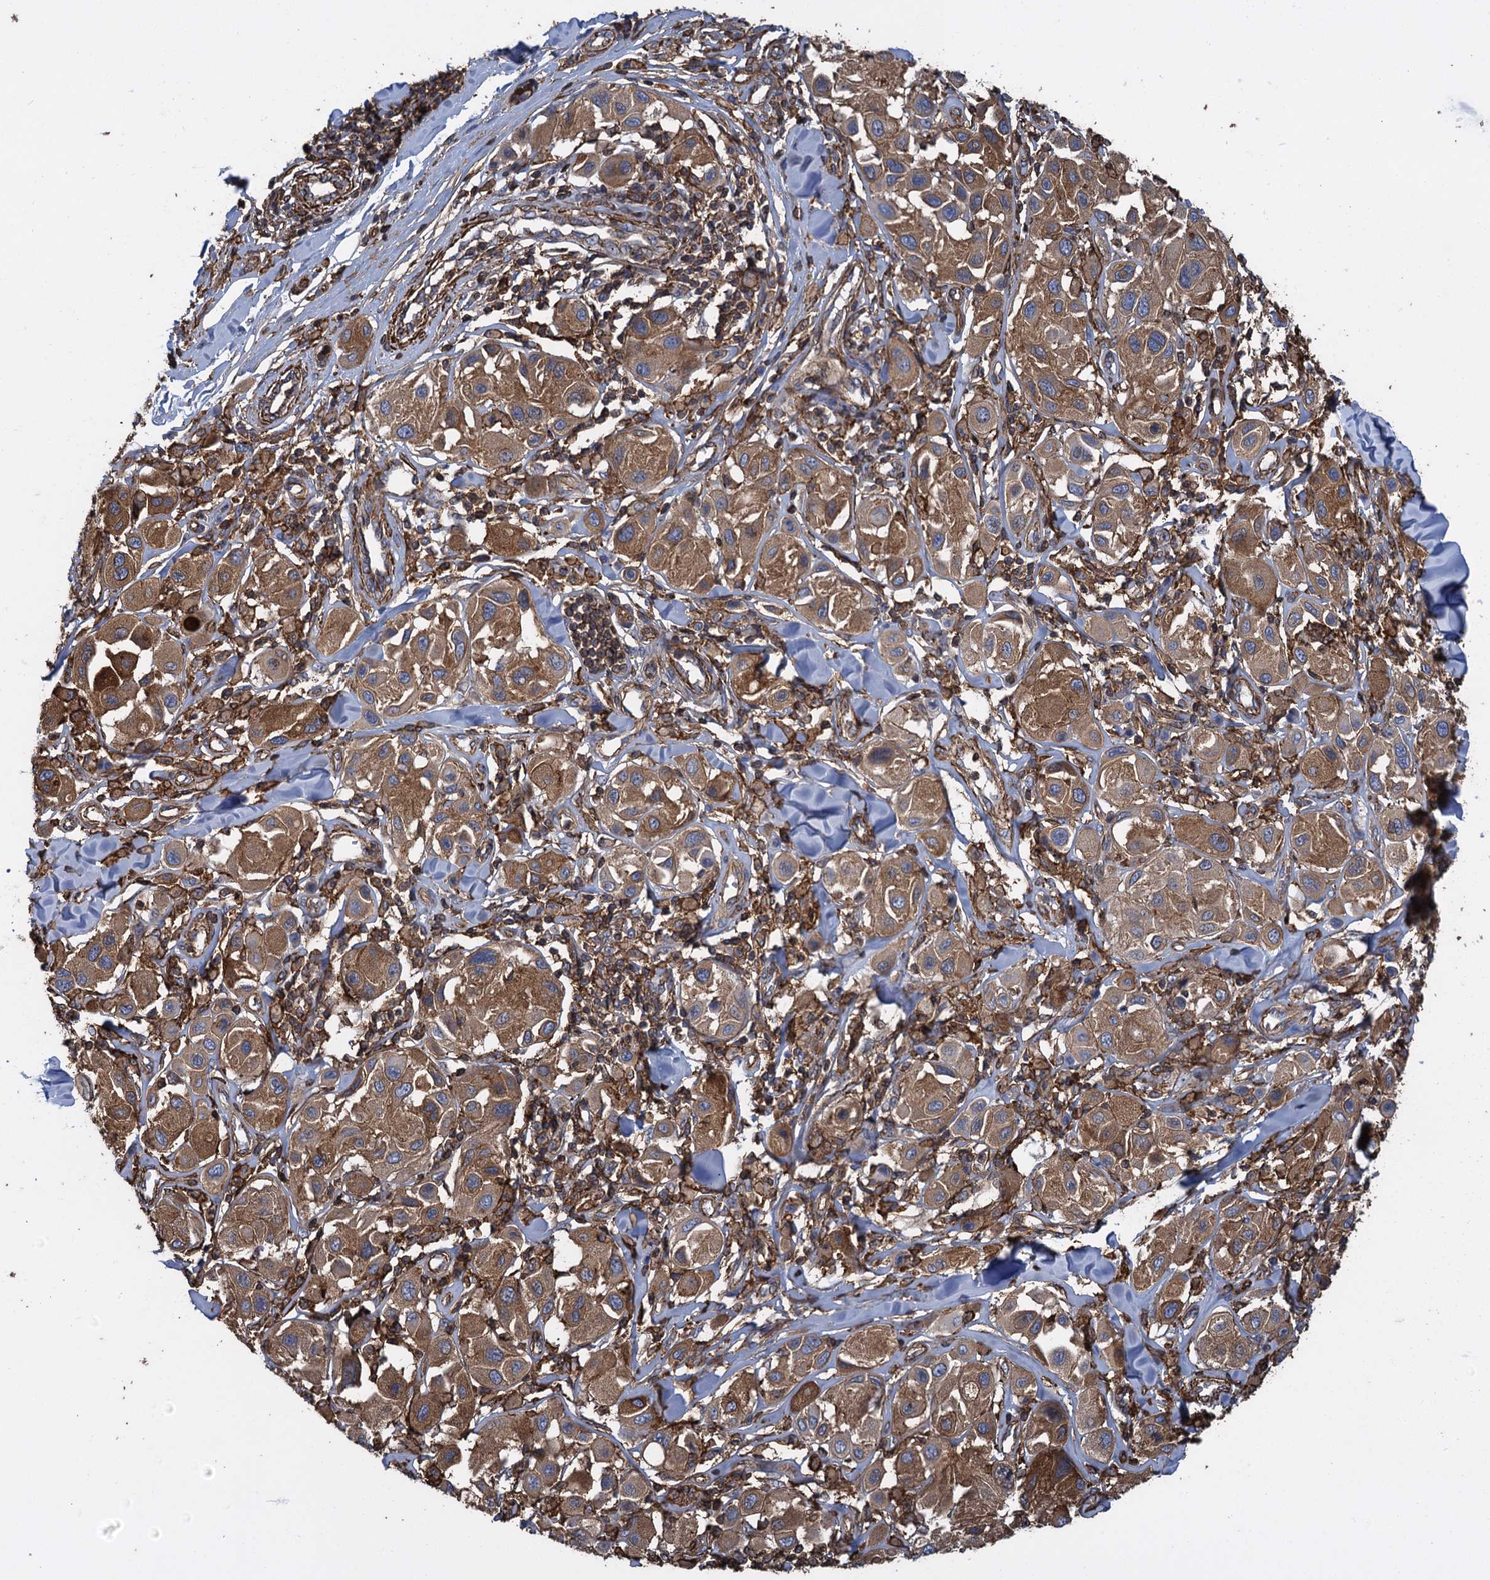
{"staining": {"intensity": "moderate", "quantity": ">75%", "location": "cytoplasmic/membranous"}, "tissue": "melanoma", "cell_type": "Tumor cells", "image_type": "cancer", "snomed": [{"axis": "morphology", "description": "Malignant melanoma, Metastatic site"}, {"axis": "topography", "description": "Skin"}], "caption": "Immunohistochemistry (IHC) micrograph of neoplastic tissue: malignant melanoma (metastatic site) stained using IHC exhibits medium levels of moderate protein expression localized specifically in the cytoplasmic/membranous of tumor cells, appearing as a cytoplasmic/membranous brown color.", "gene": "PROSER2", "patient": {"sex": "male", "age": 41}}